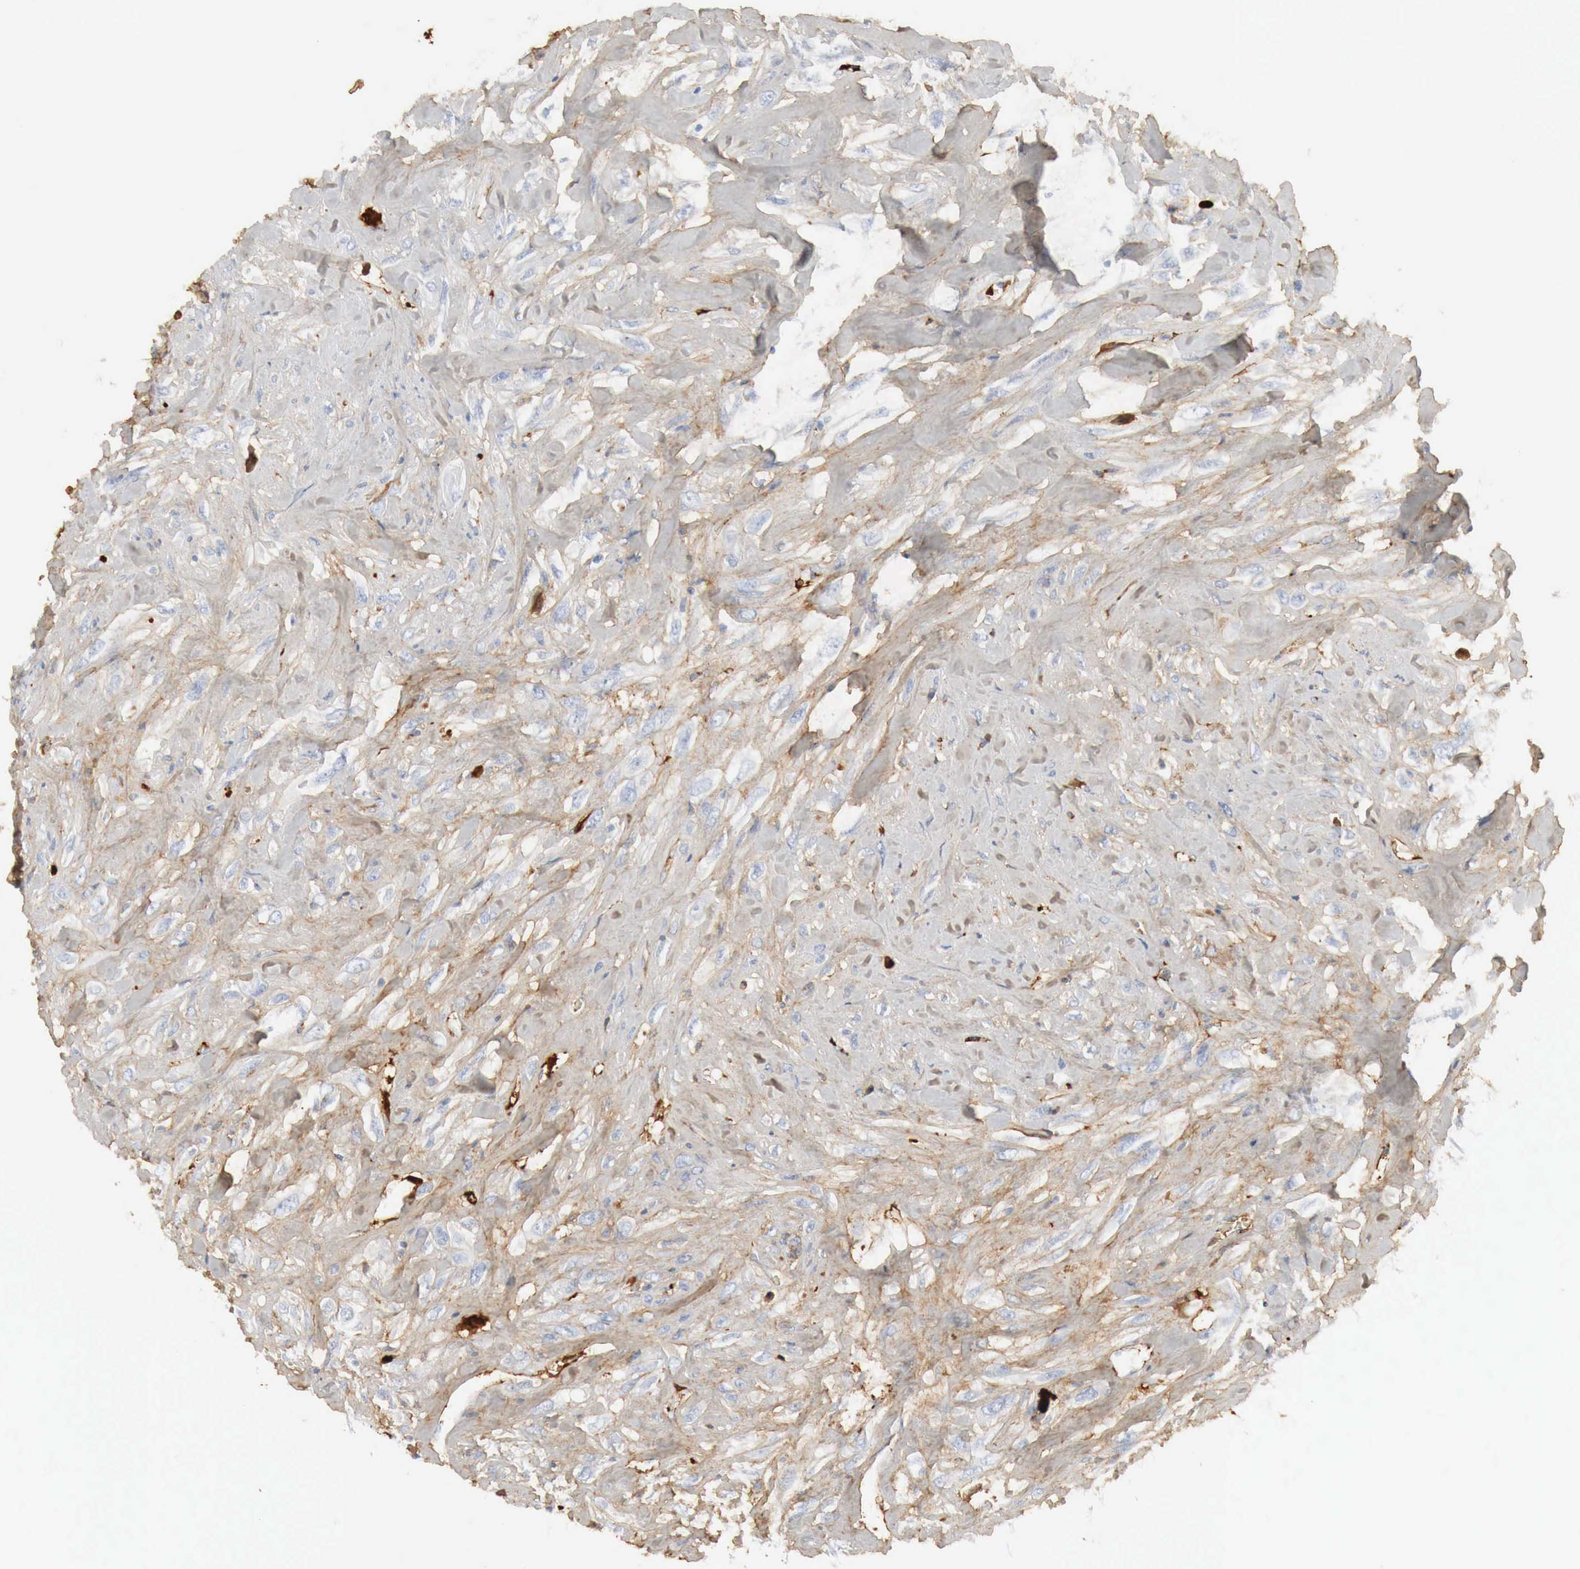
{"staining": {"intensity": "moderate", "quantity": ">75%", "location": "cytoplasmic/membranous"}, "tissue": "breast cancer", "cell_type": "Tumor cells", "image_type": "cancer", "snomed": [{"axis": "morphology", "description": "Neoplasm, malignant, NOS"}, {"axis": "topography", "description": "Breast"}], "caption": "About >75% of tumor cells in neoplasm (malignant) (breast) show moderate cytoplasmic/membranous protein expression as visualized by brown immunohistochemical staining.", "gene": "IGLC3", "patient": {"sex": "female", "age": 50}}